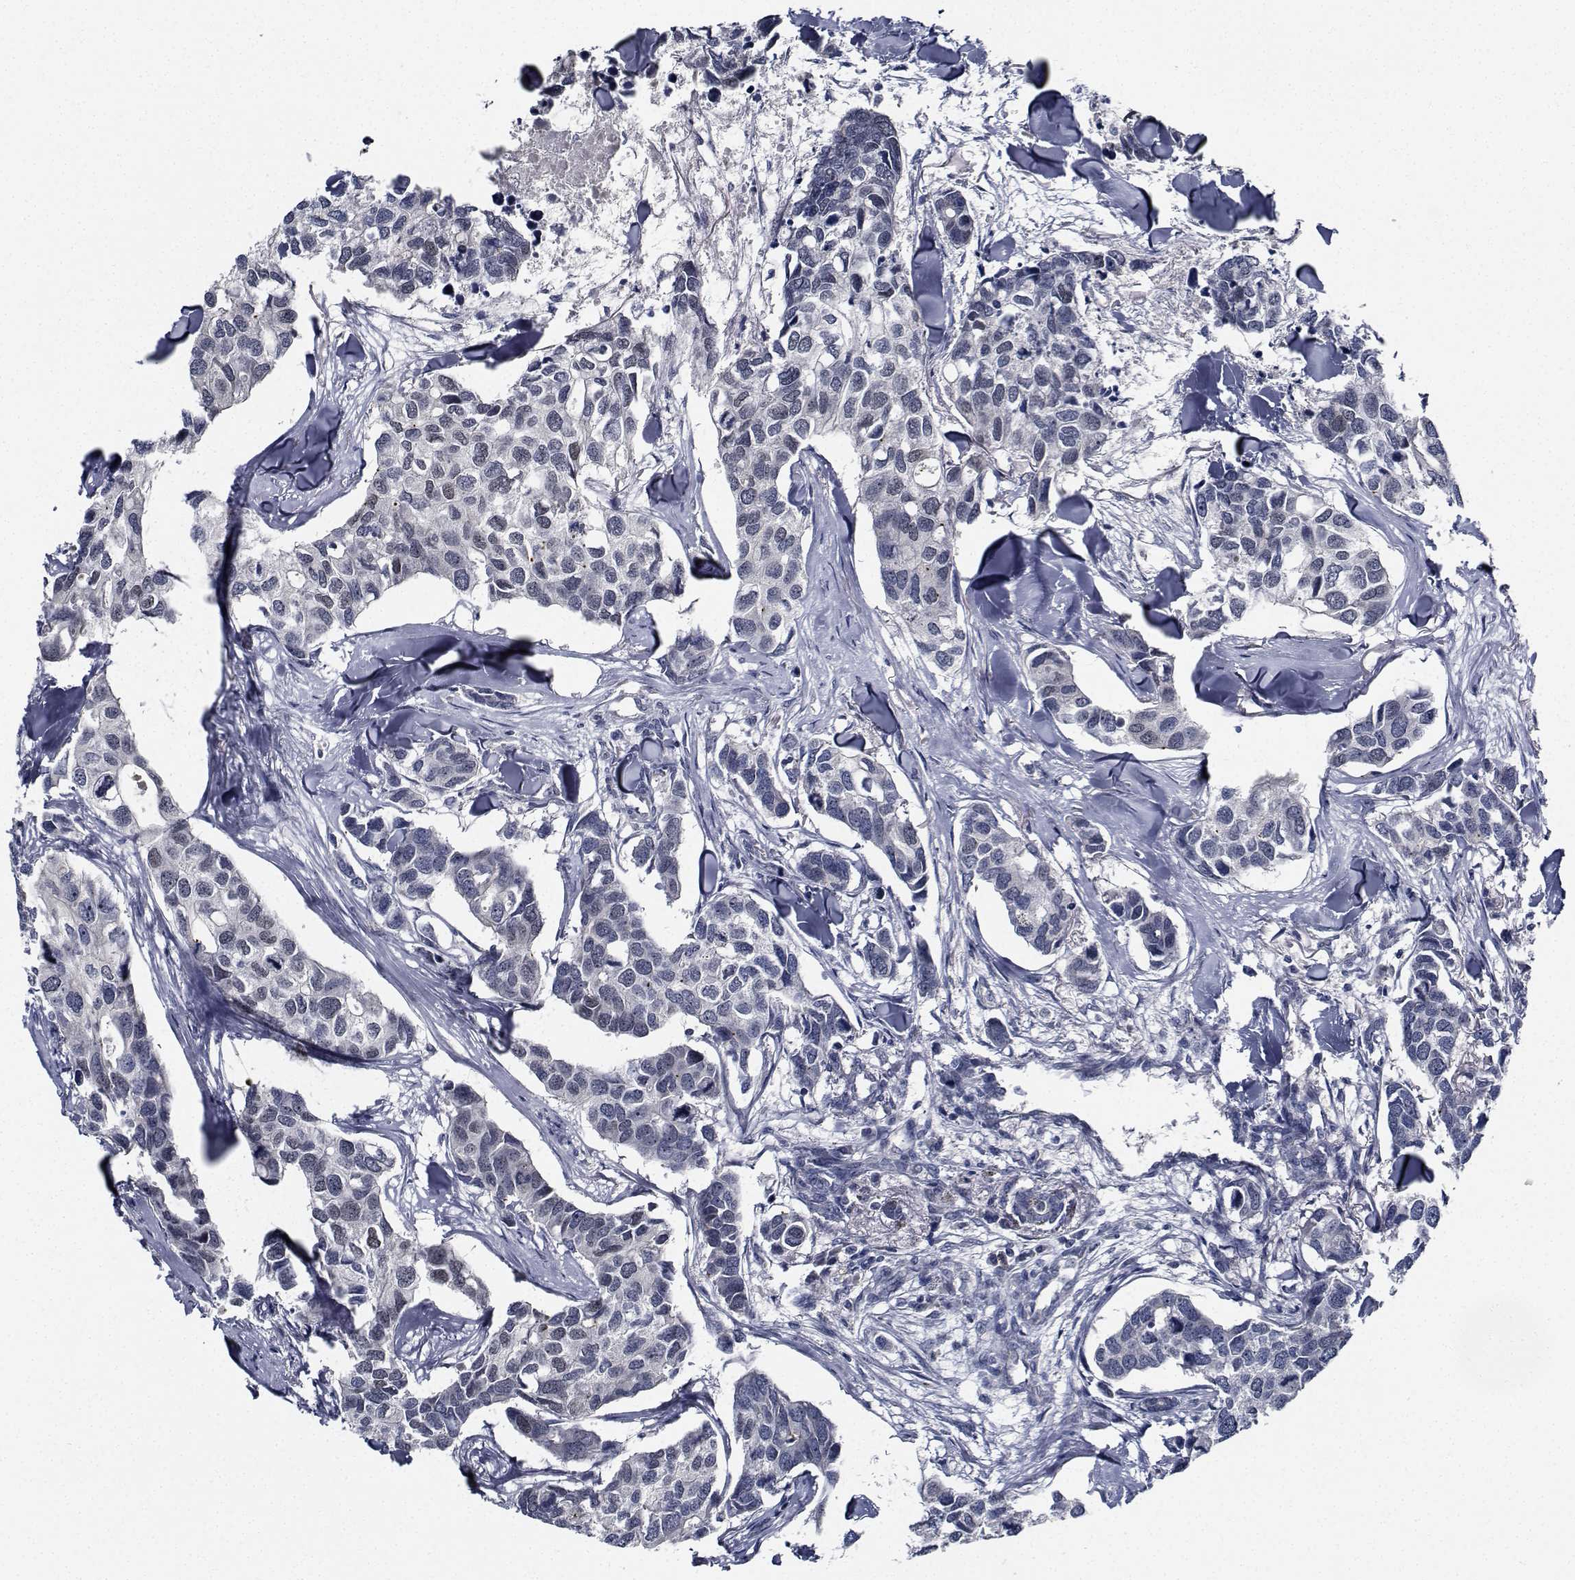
{"staining": {"intensity": "negative", "quantity": "none", "location": "none"}, "tissue": "breast cancer", "cell_type": "Tumor cells", "image_type": "cancer", "snomed": [{"axis": "morphology", "description": "Duct carcinoma"}, {"axis": "topography", "description": "Breast"}], "caption": "An image of breast cancer (invasive ductal carcinoma) stained for a protein displays no brown staining in tumor cells. Nuclei are stained in blue.", "gene": "NVL", "patient": {"sex": "female", "age": 83}}